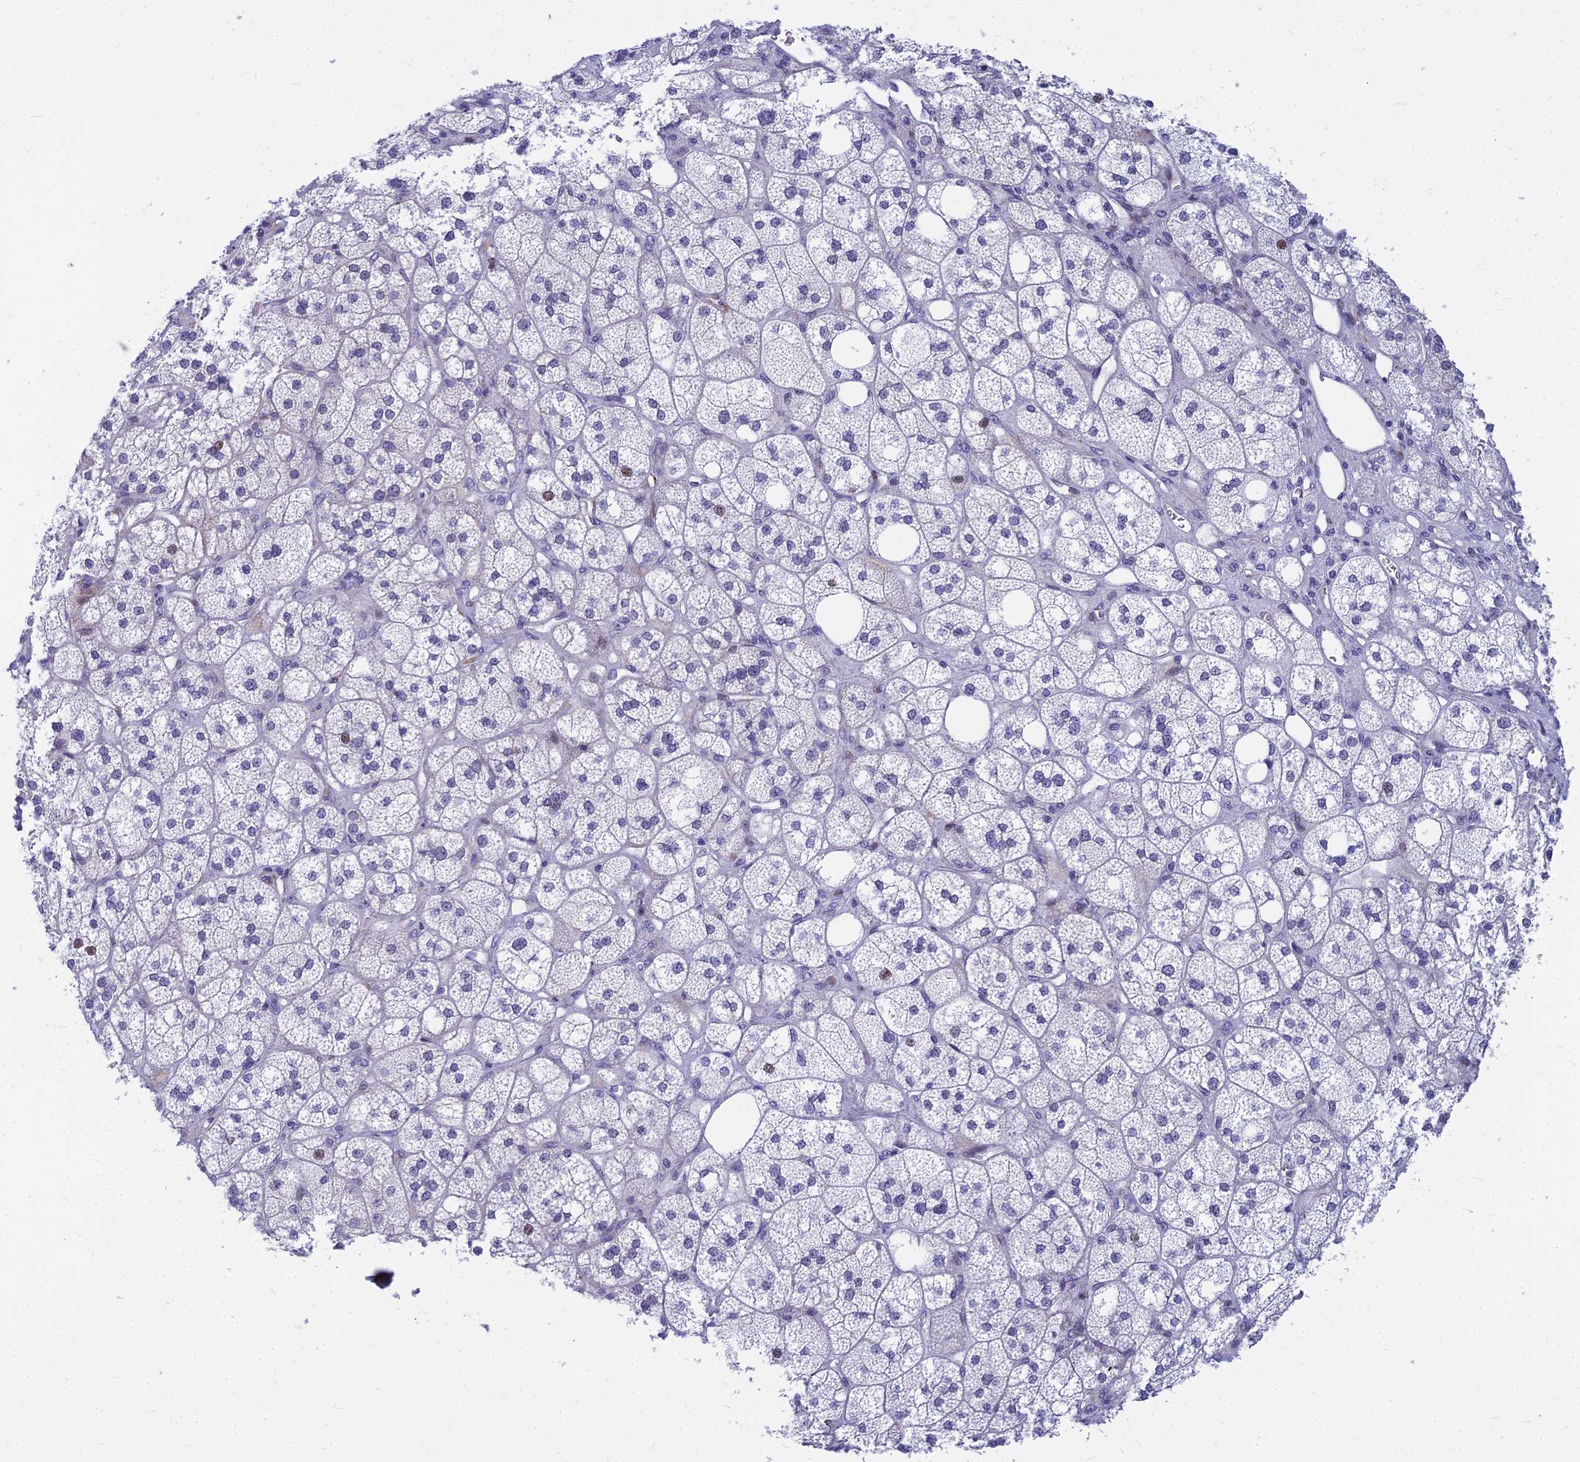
{"staining": {"intensity": "moderate", "quantity": "<25%", "location": "nuclear"}, "tissue": "adrenal gland", "cell_type": "Glandular cells", "image_type": "normal", "snomed": [{"axis": "morphology", "description": "Normal tissue, NOS"}, {"axis": "topography", "description": "Adrenal gland"}], "caption": "This histopathology image displays immunohistochemistry (IHC) staining of normal adrenal gland, with low moderate nuclear positivity in approximately <25% of glandular cells.", "gene": "MYBPC2", "patient": {"sex": "male", "age": 61}}